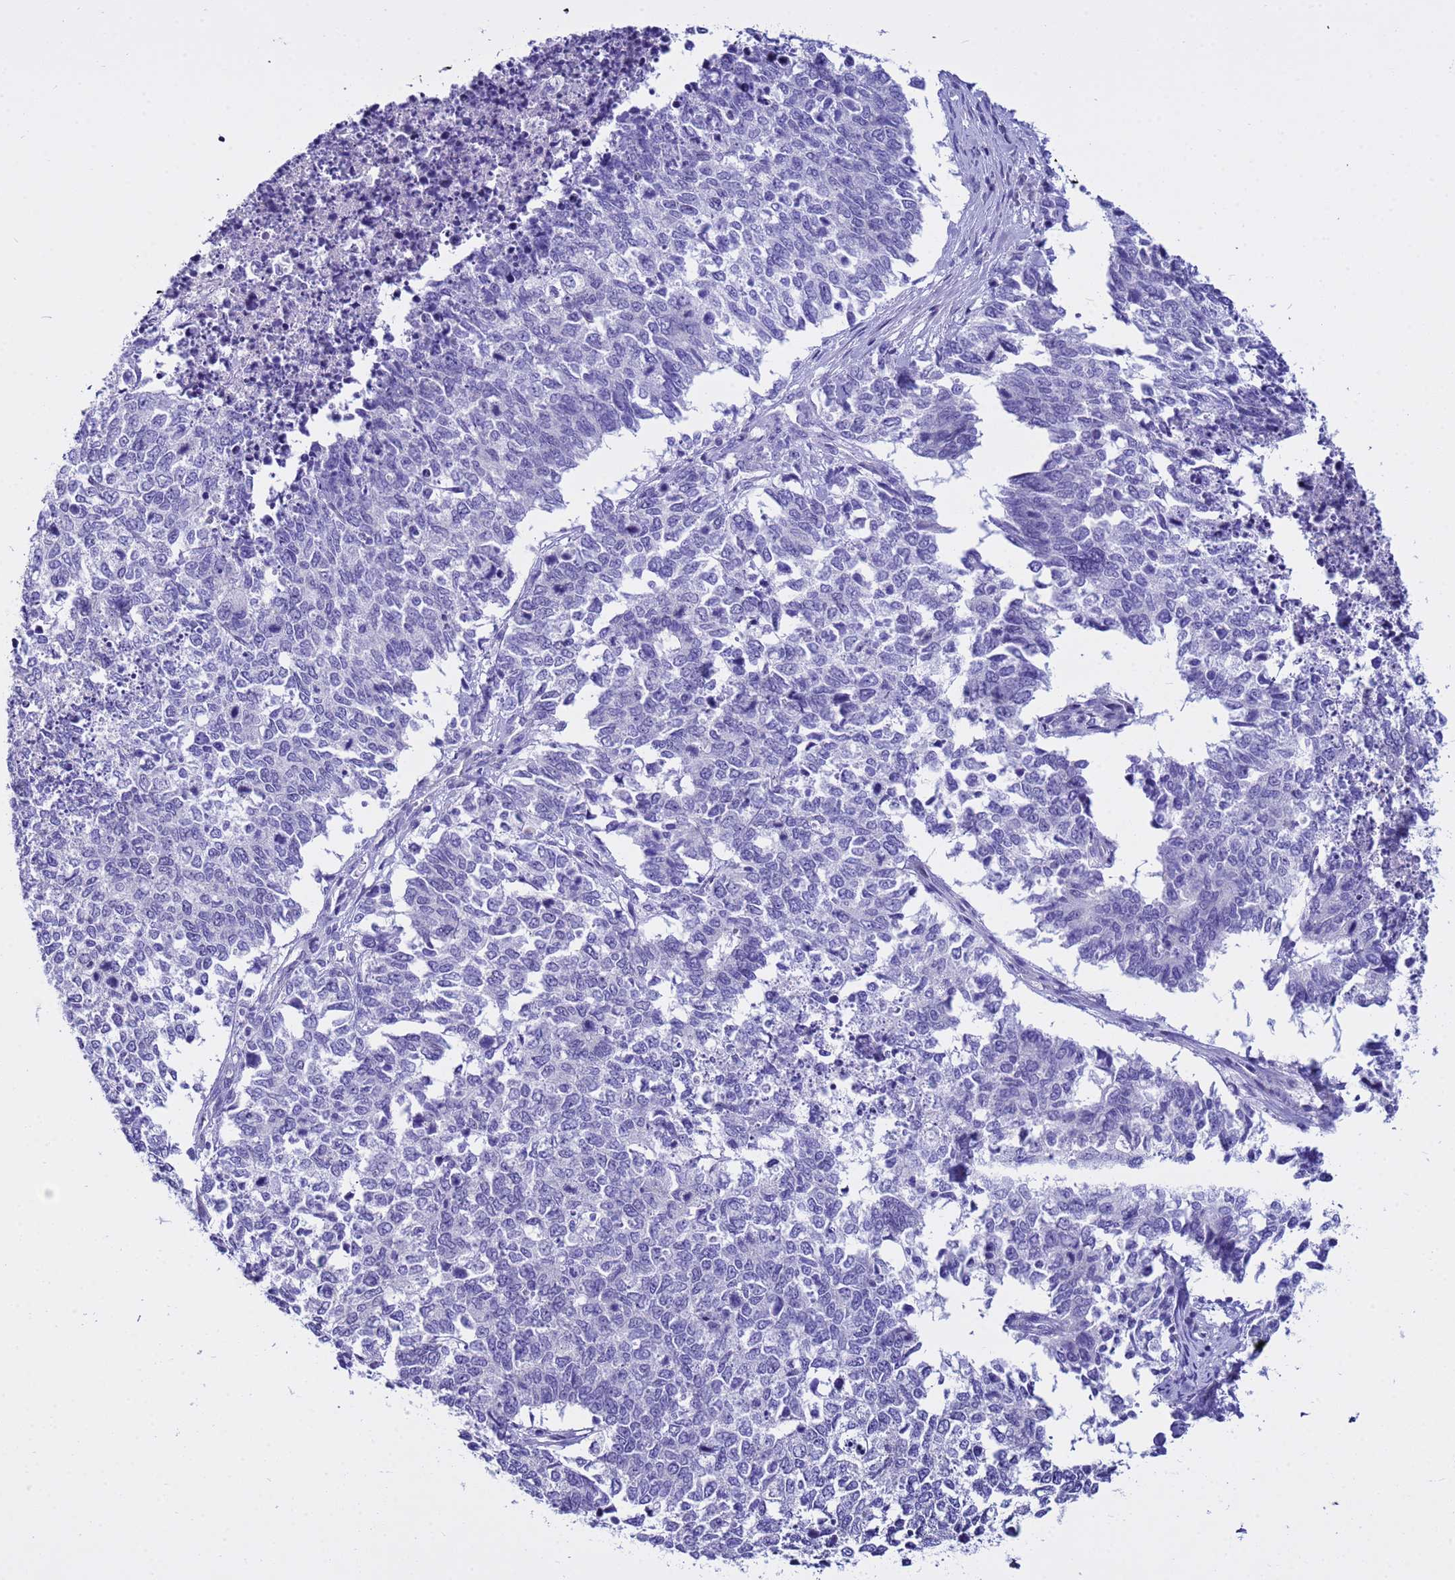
{"staining": {"intensity": "negative", "quantity": "none", "location": "none"}, "tissue": "cervical cancer", "cell_type": "Tumor cells", "image_type": "cancer", "snomed": [{"axis": "morphology", "description": "Squamous cell carcinoma, NOS"}, {"axis": "topography", "description": "Cervix"}], "caption": "Immunohistochemistry (IHC) of cervical squamous cell carcinoma exhibits no expression in tumor cells.", "gene": "IGSF11", "patient": {"sex": "female", "age": 63}}